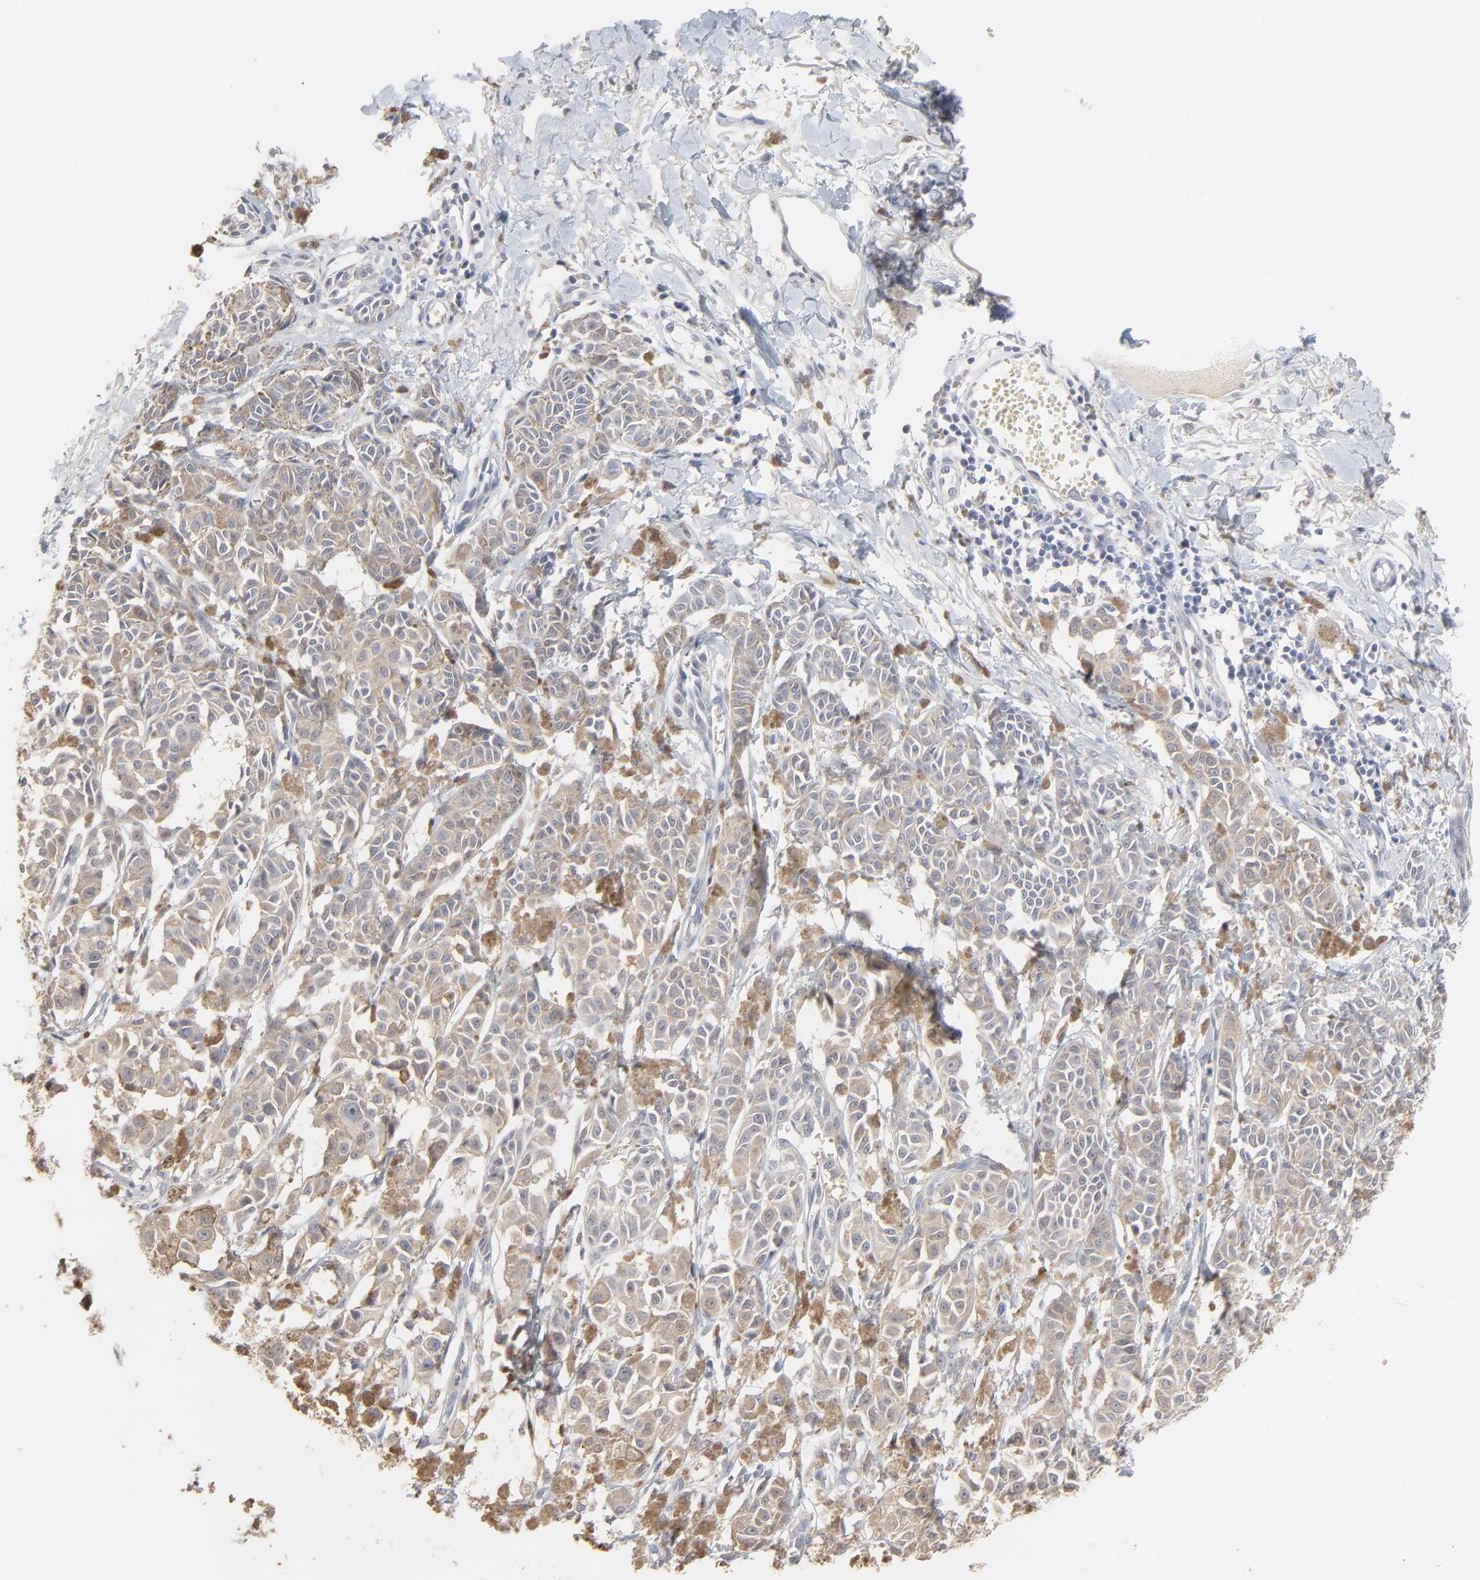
{"staining": {"intensity": "moderate", "quantity": ">75%", "location": "cytoplasmic/membranous"}, "tissue": "melanoma", "cell_type": "Tumor cells", "image_type": "cancer", "snomed": [{"axis": "morphology", "description": "Malignant melanoma, NOS"}, {"axis": "topography", "description": "Skin"}], "caption": "Immunohistochemistry (DAB) staining of human melanoma shows moderate cytoplasmic/membranous protein expression in approximately >75% of tumor cells. Using DAB (3,3'-diaminobenzidine) (brown) and hematoxylin (blue) stains, captured at high magnification using brightfield microscopy.", "gene": "FANCB", "patient": {"sex": "male", "age": 76}}